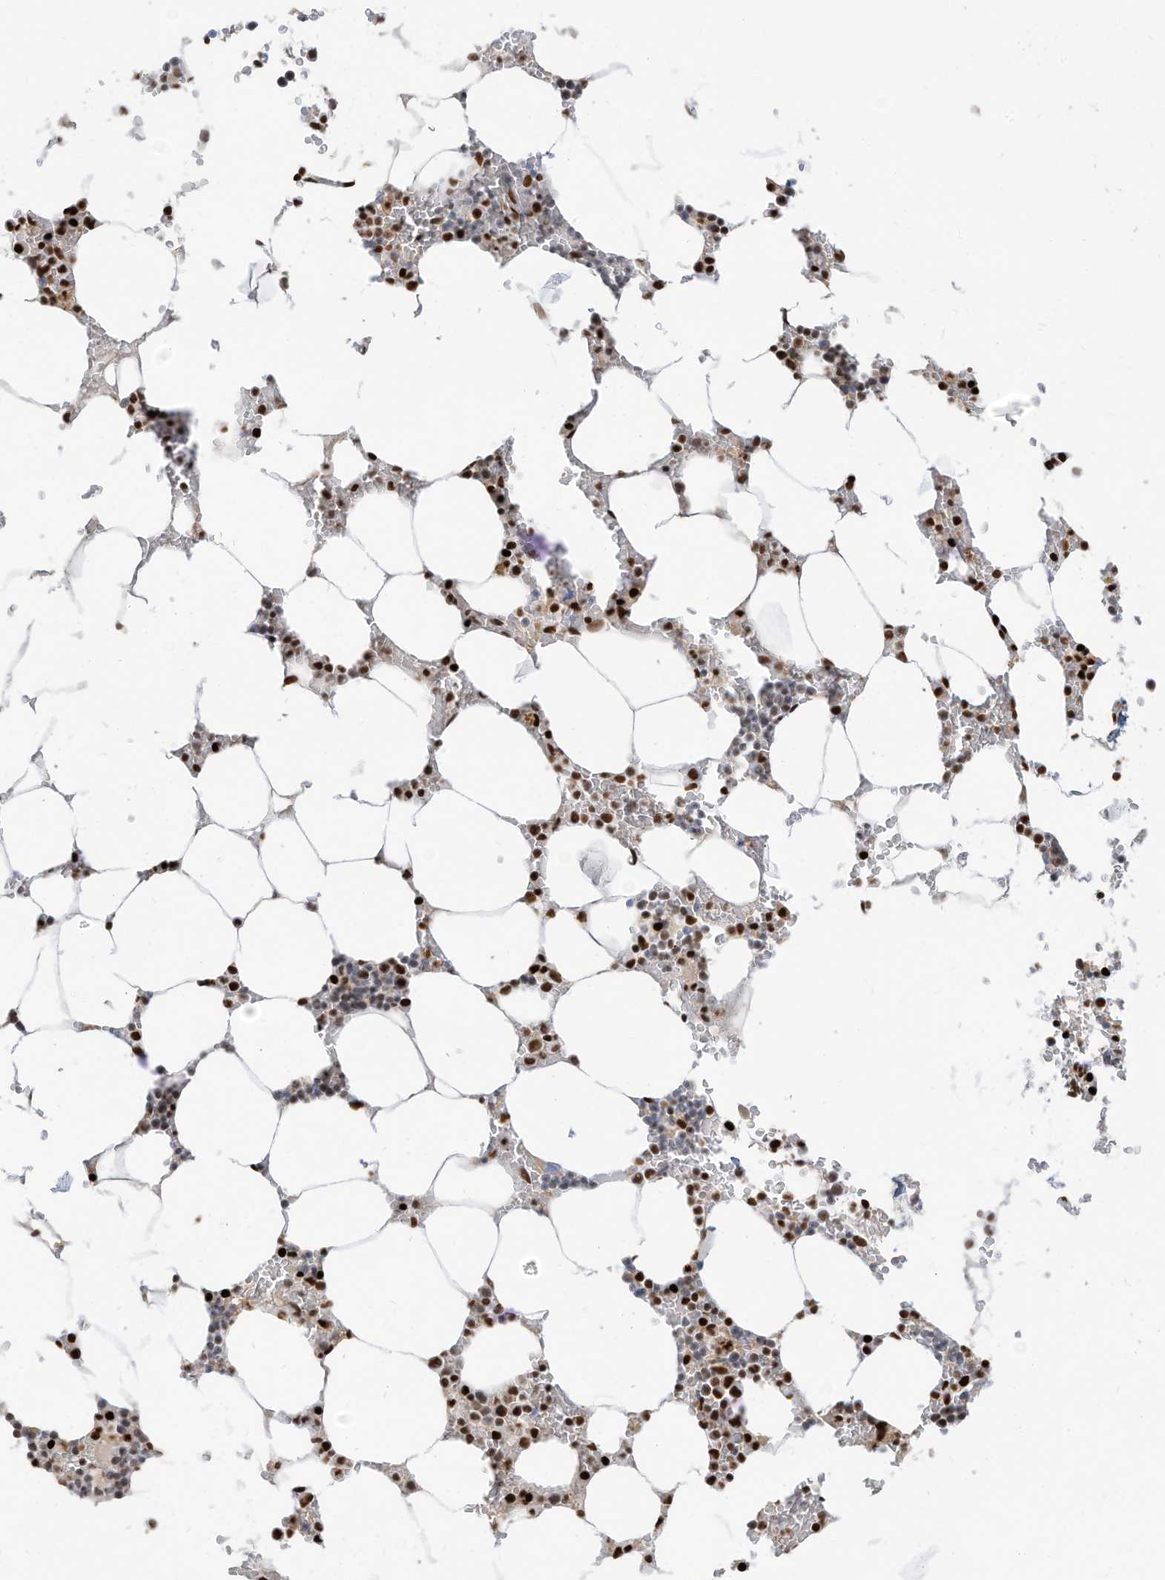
{"staining": {"intensity": "strong", "quantity": ">75%", "location": "nuclear"}, "tissue": "bone marrow", "cell_type": "Hematopoietic cells", "image_type": "normal", "snomed": [{"axis": "morphology", "description": "Normal tissue, NOS"}, {"axis": "topography", "description": "Bone marrow"}], "caption": "Immunohistochemistry (IHC) histopathology image of benign bone marrow: human bone marrow stained using IHC reveals high levels of strong protein expression localized specifically in the nuclear of hematopoietic cells, appearing as a nuclear brown color.", "gene": "SAMD15", "patient": {"sex": "male", "age": 70}}